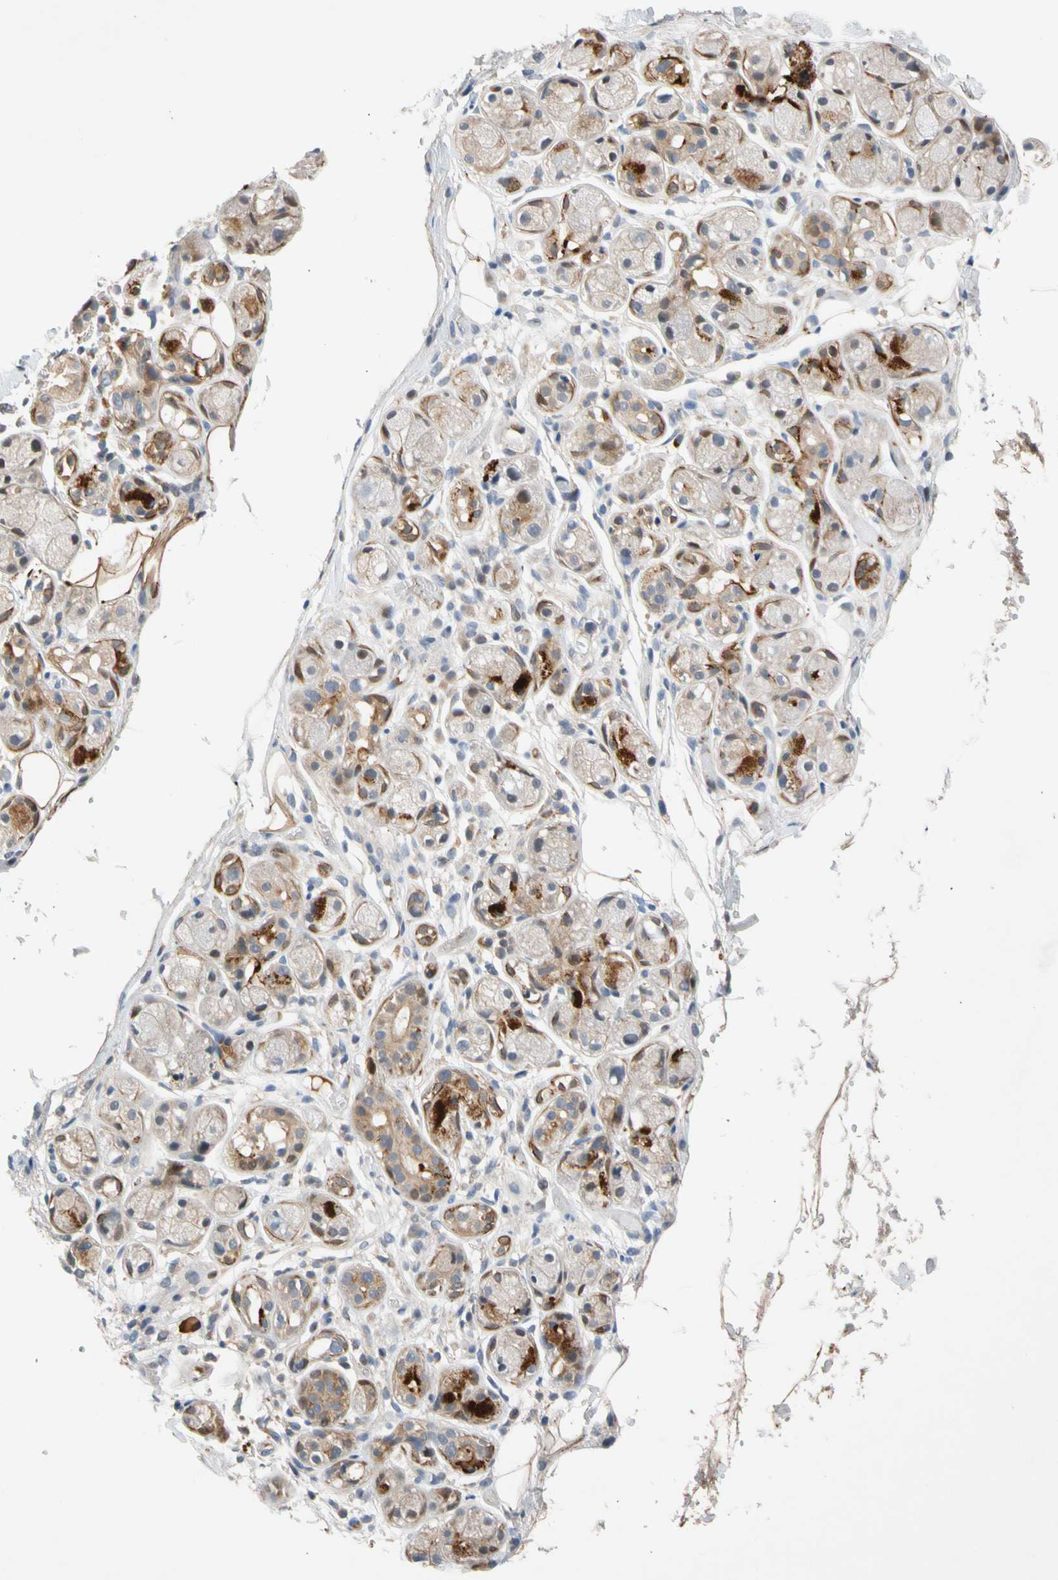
{"staining": {"intensity": "moderate", "quantity": "25%-75%", "location": "cytoplasmic/membranous"}, "tissue": "adipose tissue", "cell_type": "Adipocytes", "image_type": "normal", "snomed": [{"axis": "morphology", "description": "Normal tissue, NOS"}, {"axis": "morphology", "description": "Inflammation, NOS"}, {"axis": "topography", "description": "Vascular tissue"}, {"axis": "topography", "description": "Salivary gland"}], "caption": "Protein staining displays moderate cytoplasmic/membranous positivity in about 25%-75% of adipocytes in benign adipose tissue.", "gene": "CNST", "patient": {"sex": "female", "age": 75}}